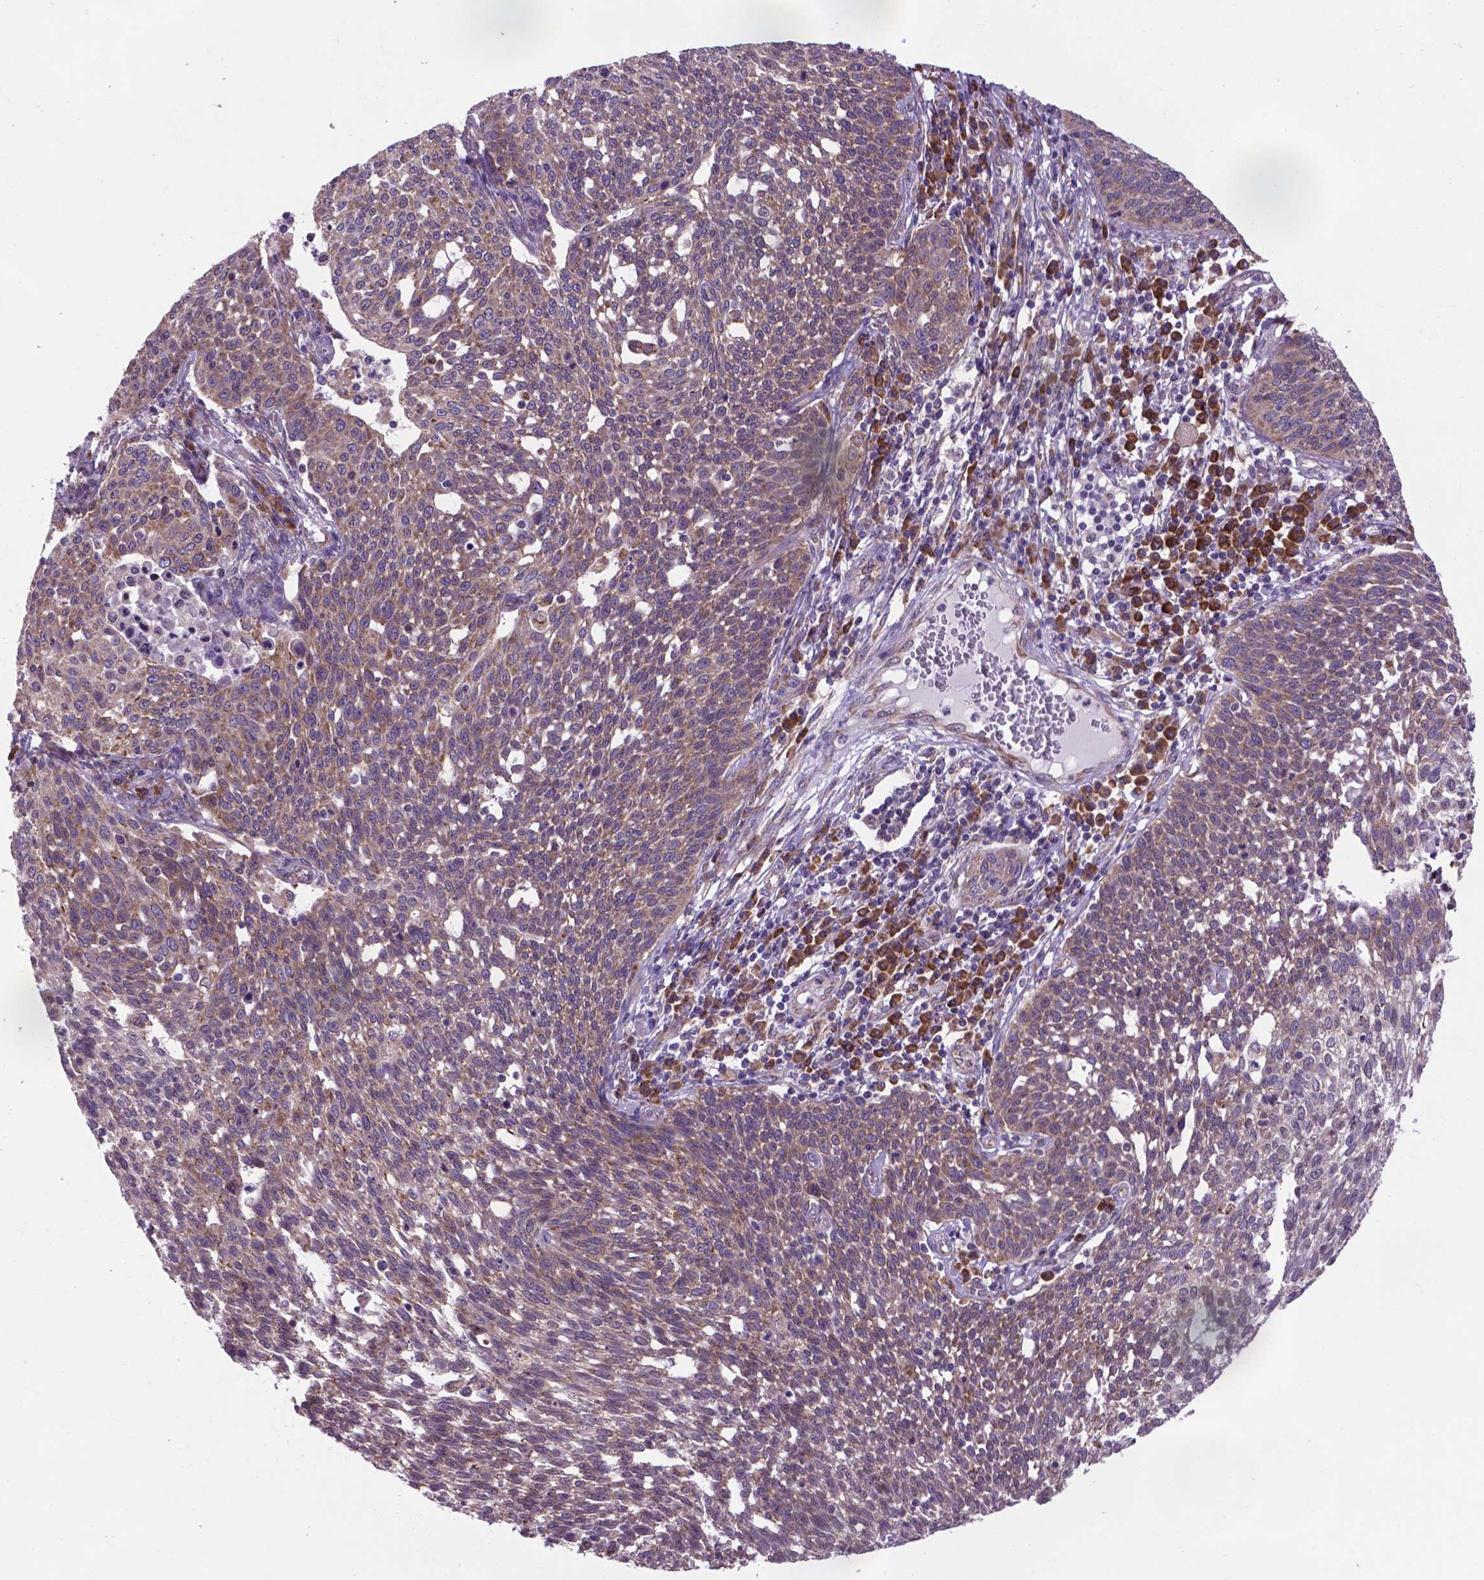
{"staining": {"intensity": "weak", "quantity": "25%-75%", "location": "cytoplasmic/membranous"}, "tissue": "cervical cancer", "cell_type": "Tumor cells", "image_type": "cancer", "snomed": [{"axis": "morphology", "description": "Squamous cell carcinoma, NOS"}, {"axis": "topography", "description": "Cervix"}], "caption": "Tumor cells reveal low levels of weak cytoplasmic/membranous staining in approximately 25%-75% of cells in human cervical squamous cell carcinoma. Using DAB (brown) and hematoxylin (blue) stains, captured at high magnification using brightfield microscopy.", "gene": "WDR83OS", "patient": {"sex": "female", "age": 34}}